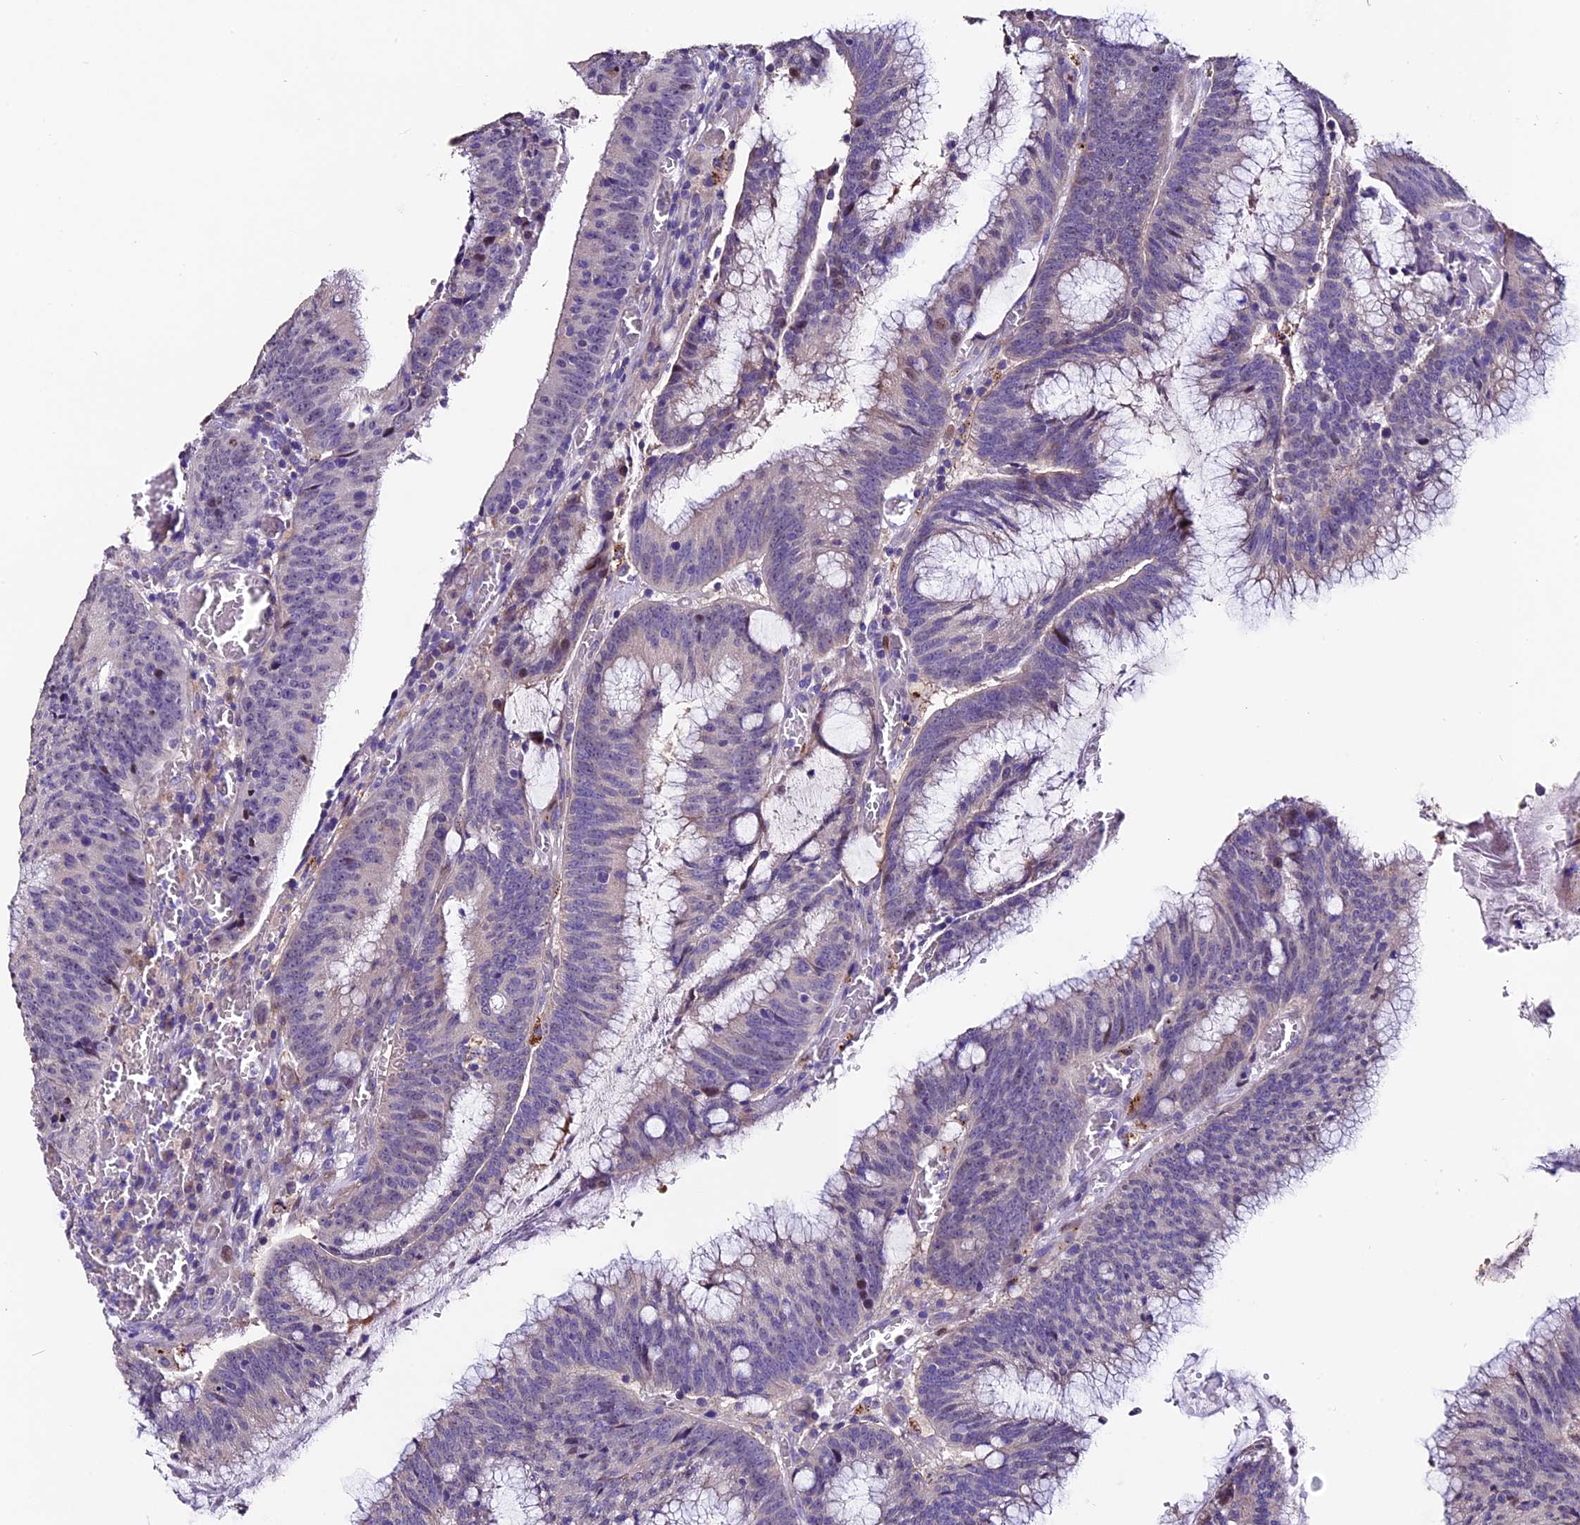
{"staining": {"intensity": "weak", "quantity": "<25%", "location": "cytoplasmic/membranous"}, "tissue": "colorectal cancer", "cell_type": "Tumor cells", "image_type": "cancer", "snomed": [{"axis": "morphology", "description": "Adenocarcinoma, NOS"}, {"axis": "topography", "description": "Rectum"}], "caption": "Immunohistochemistry (IHC) of human colorectal cancer (adenocarcinoma) demonstrates no expression in tumor cells.", "gene": "FBXW9", "patient": {"sex": "female", "age": 77}}